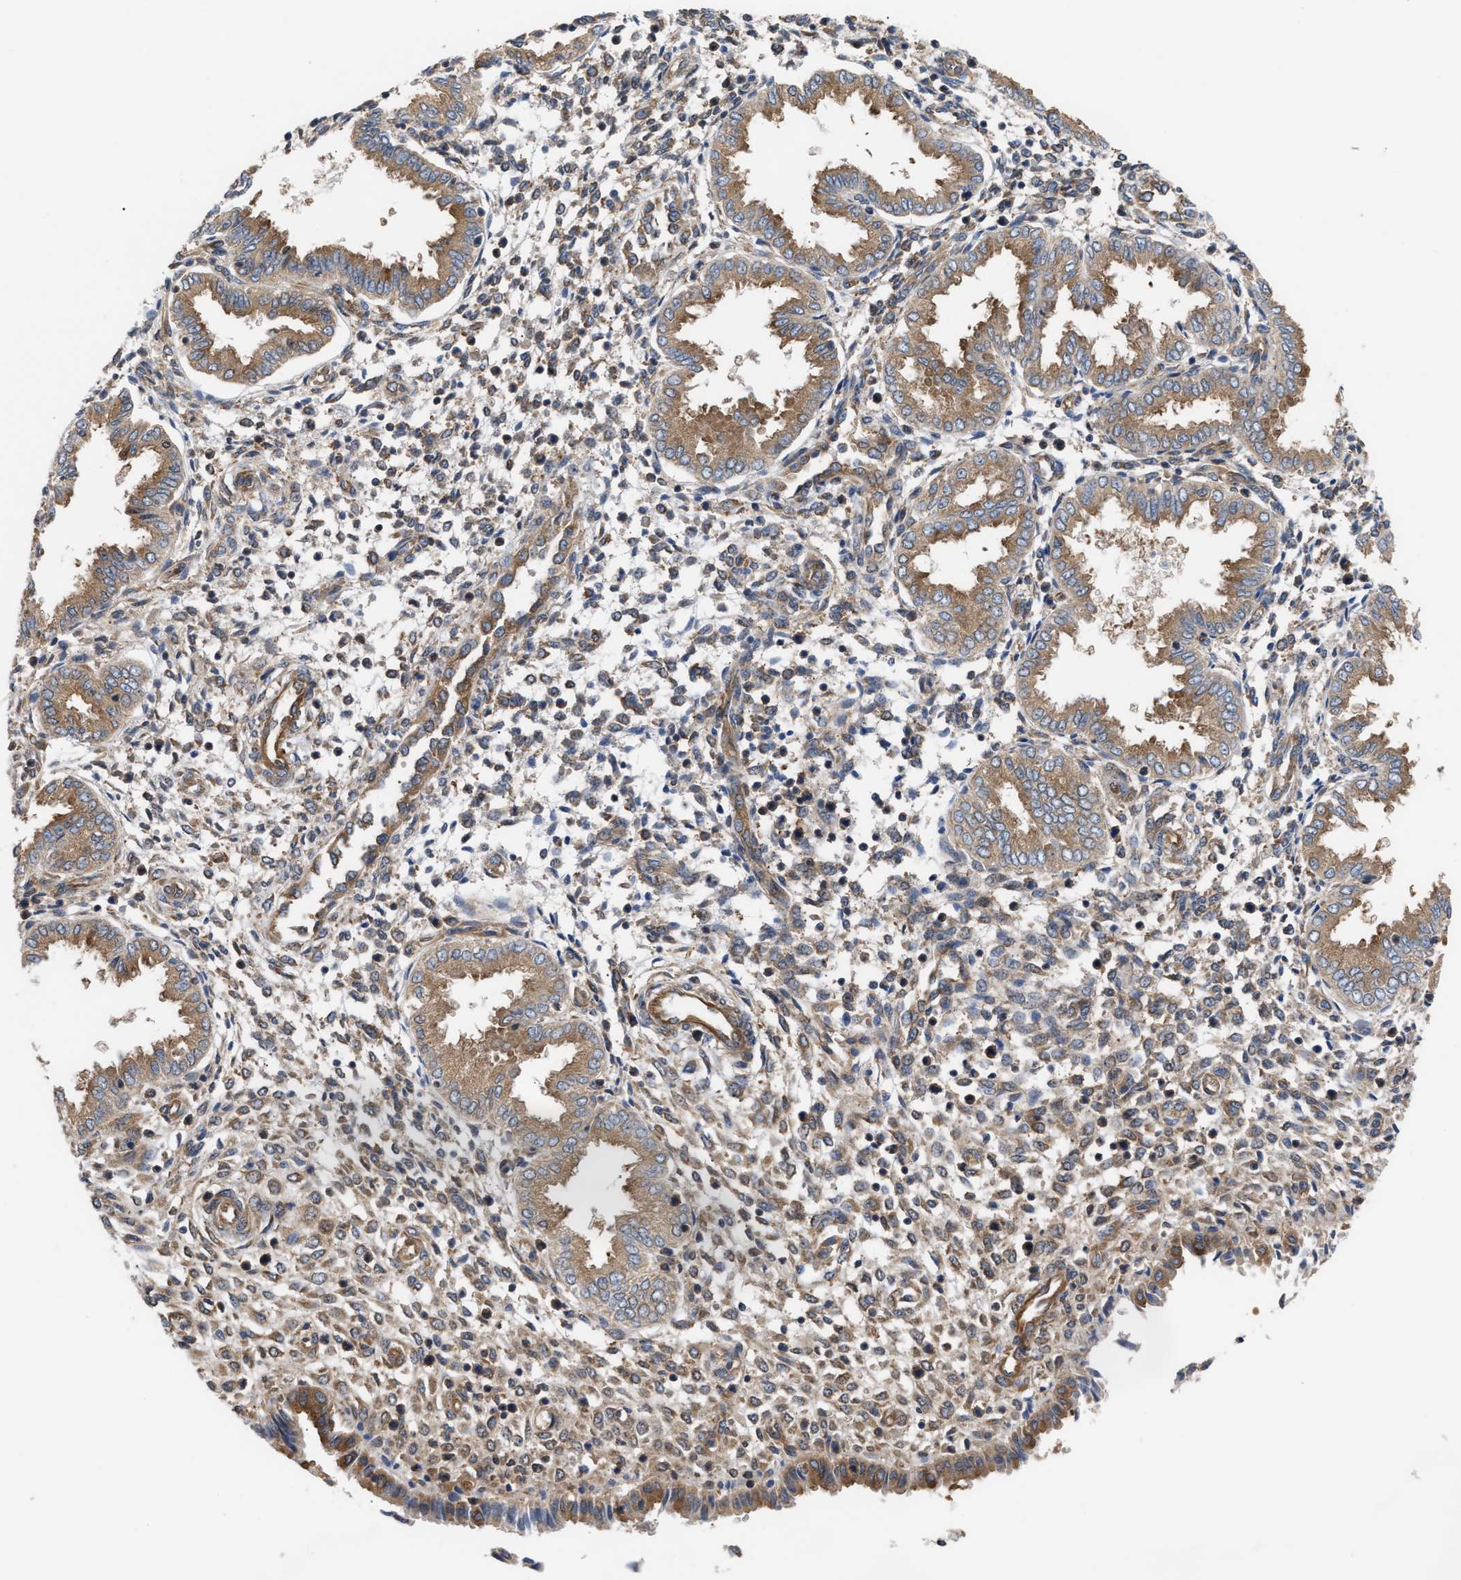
{"staining": {"intensity": "moderate", "quantity": ">75%", "location": "cytoplasmic/membranous"}, "tissue": "endometrium", "cell_type": "Cells in endometrial stroma", "image_type": "normal", "snomed": [{"axis": "morphology", "description": "Normal tissue, NOS"}, {"axis": "topography", "description": "Endometrium"}], "caption": "This is a micrograph of immunohistochemistry (IHC) staining of normal endometrium, which shows moderate positivity in the cytoplasmic/membranous of cells in endometrial stroma.", "gene": "LAPTM4B", "patient": {"sex": "female", "age": 33}}